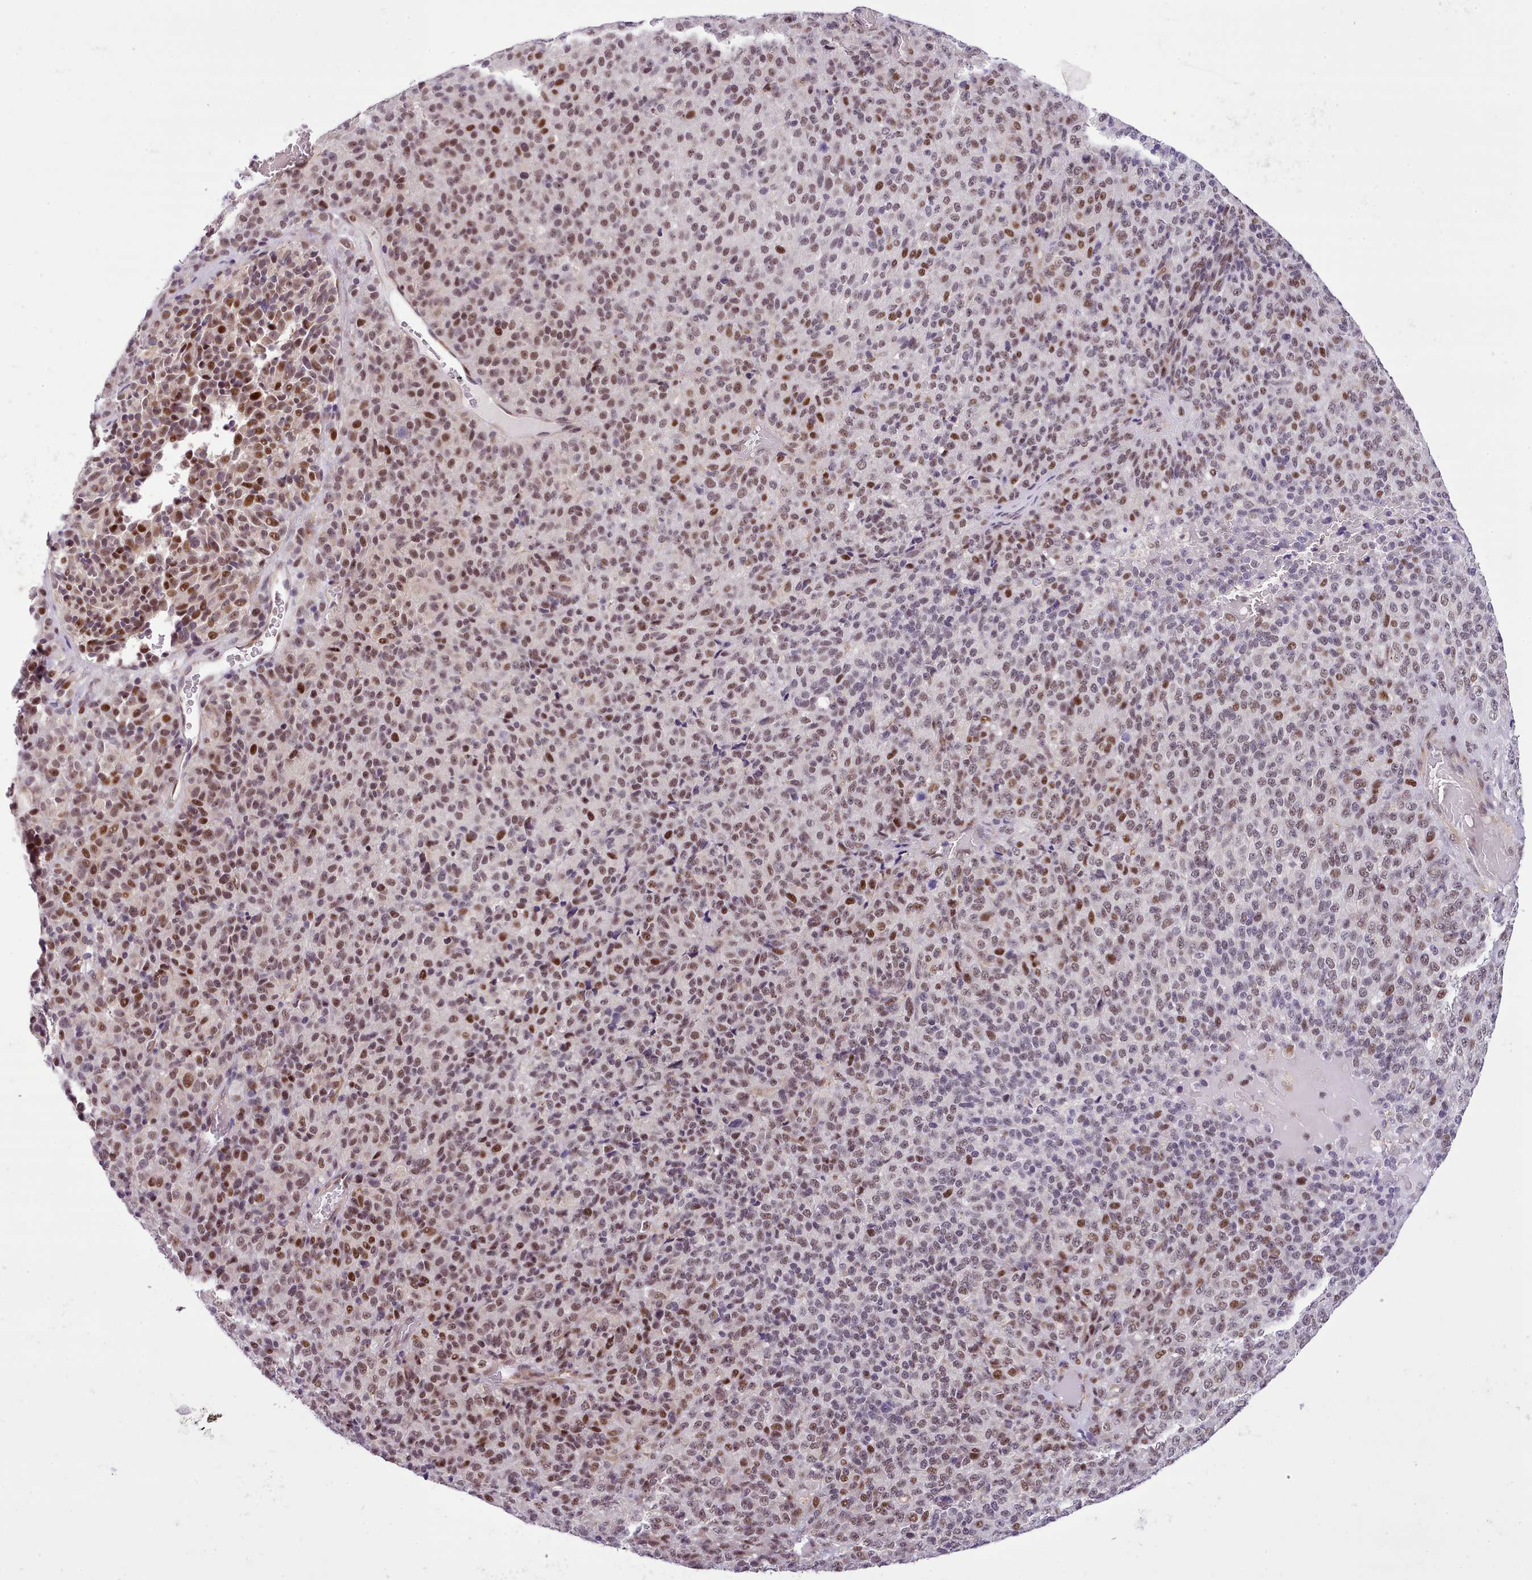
{"staining": {"intensity": "moderate", "quantity": ">75%", "location": "nuclear"}, "tissue": "melanoma", "cell_type": "Tumor cells", "image_type": "cancer", "snomed": [{"axis": "morphology", "description": "Malignant melanoma, Metastatic site"}, {"axis": "topography", "description": "Brain"}], "caption": "Tumor cells reveal medium levels of moderate nuclear staining in approximately >75% of cells in human melanoma. The staining was performed using DAB (3,3'-diaminobenzidine), with brown indicating positive protein expression. Nuclei are stained blue with hematoxylin.", "gene": "HOXB7", "patient": {"sex": "female", "age": 56}}